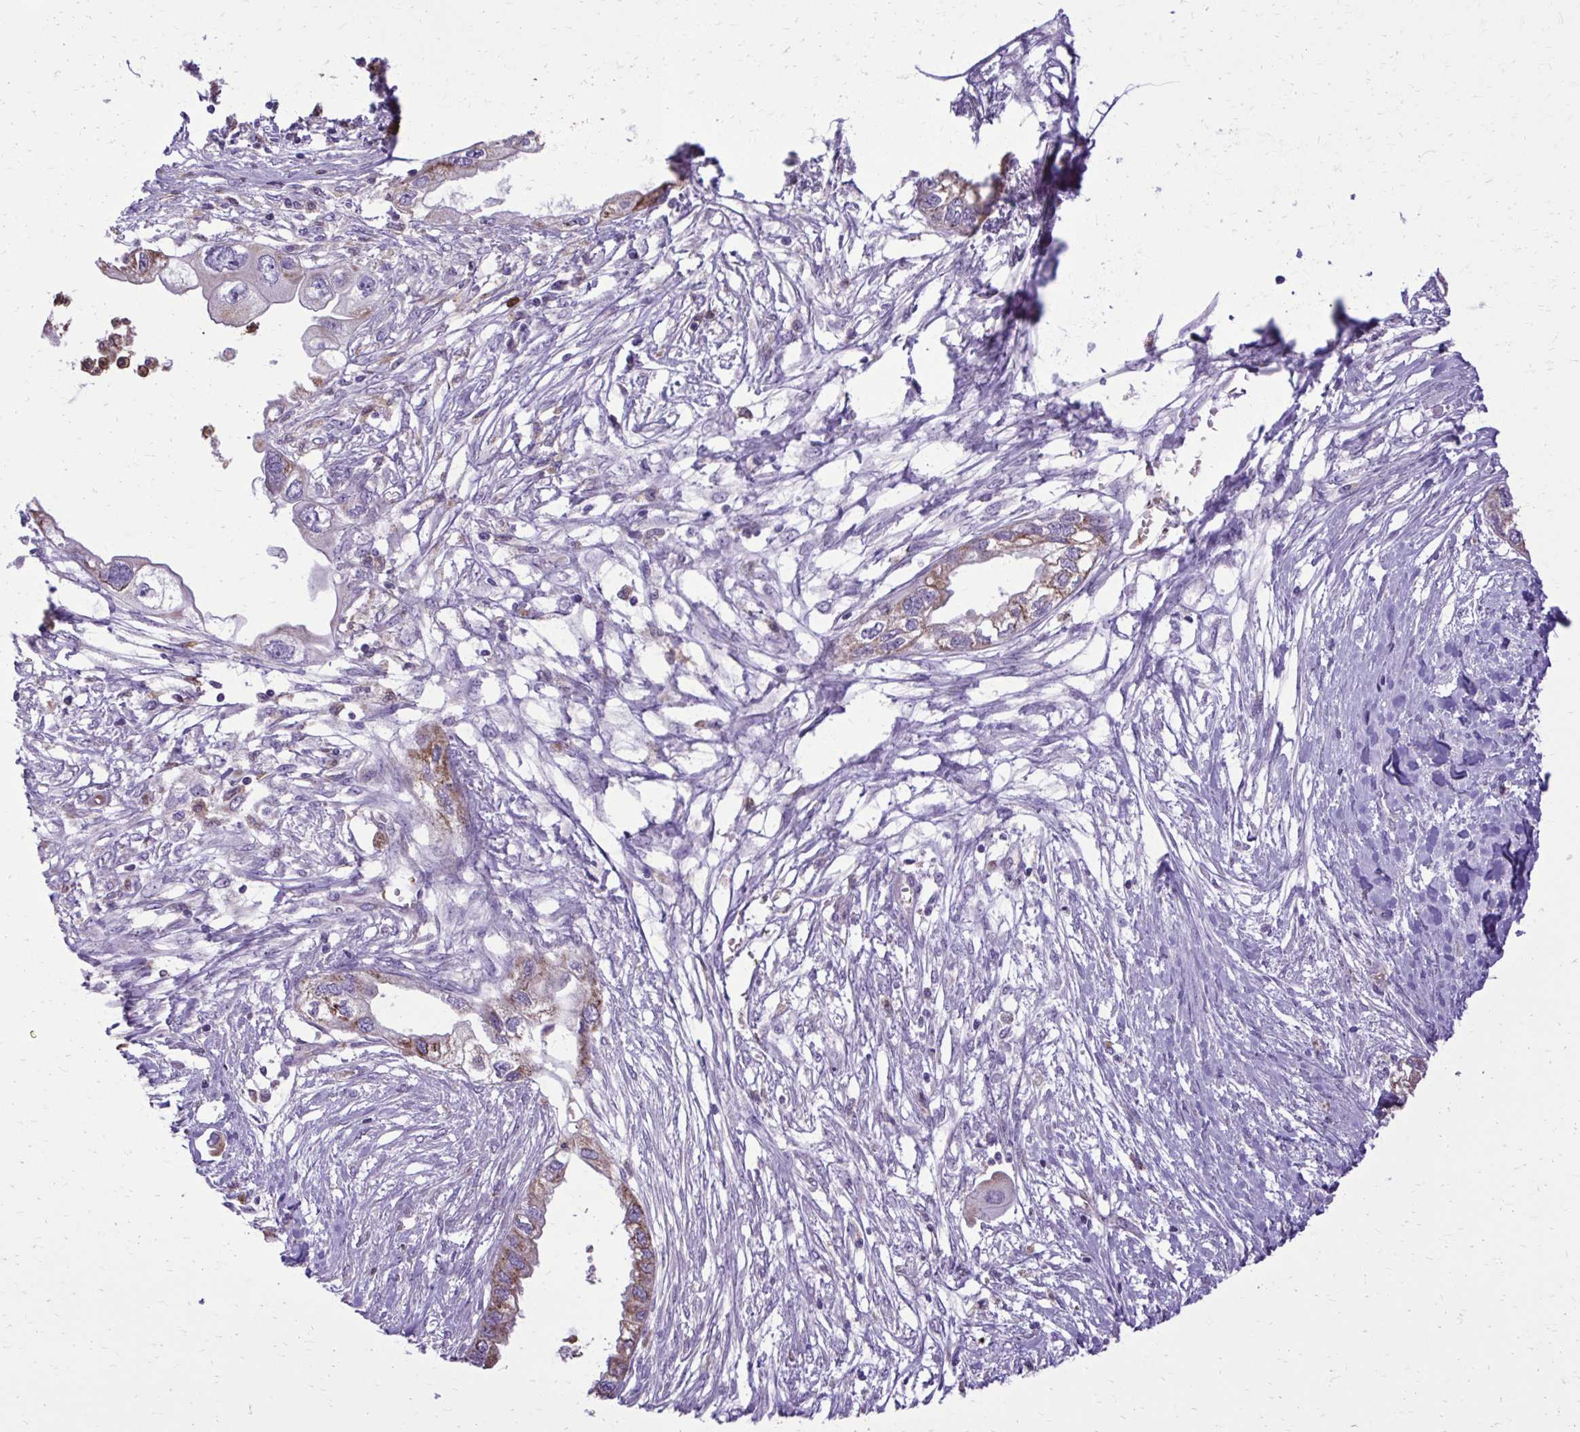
{"staining": {"intensity": "moderate", "quantity": "25%-75%", "location": "cytoplasmic/membranous"}, "tissue": "endometrial cancer", "cell_type": "Tumor cells", "image_type": "cancer", "snomed": [{"axis": "morphology", "description": "Adenocarcinoma, NOS"}, {"axis": "morphology", "description": "Adenocarcinoma, metastatic, NOS"}, {"axis": "topography", "description": "Adipose tissue"}, {"axis": "topography", "description": "Endometrium"}], "caption": "Immunohistochemistry (IHC) (DAB (3,3'-diaminobenzidine)) staining of endometrial cancer (adenocarcinoma) reveals moderate cytoplasmic/membranous protein staining in about 25%-75% of tumor cells.", "gene": "CAT", "patient": {"sex": "female", "age": 67}}